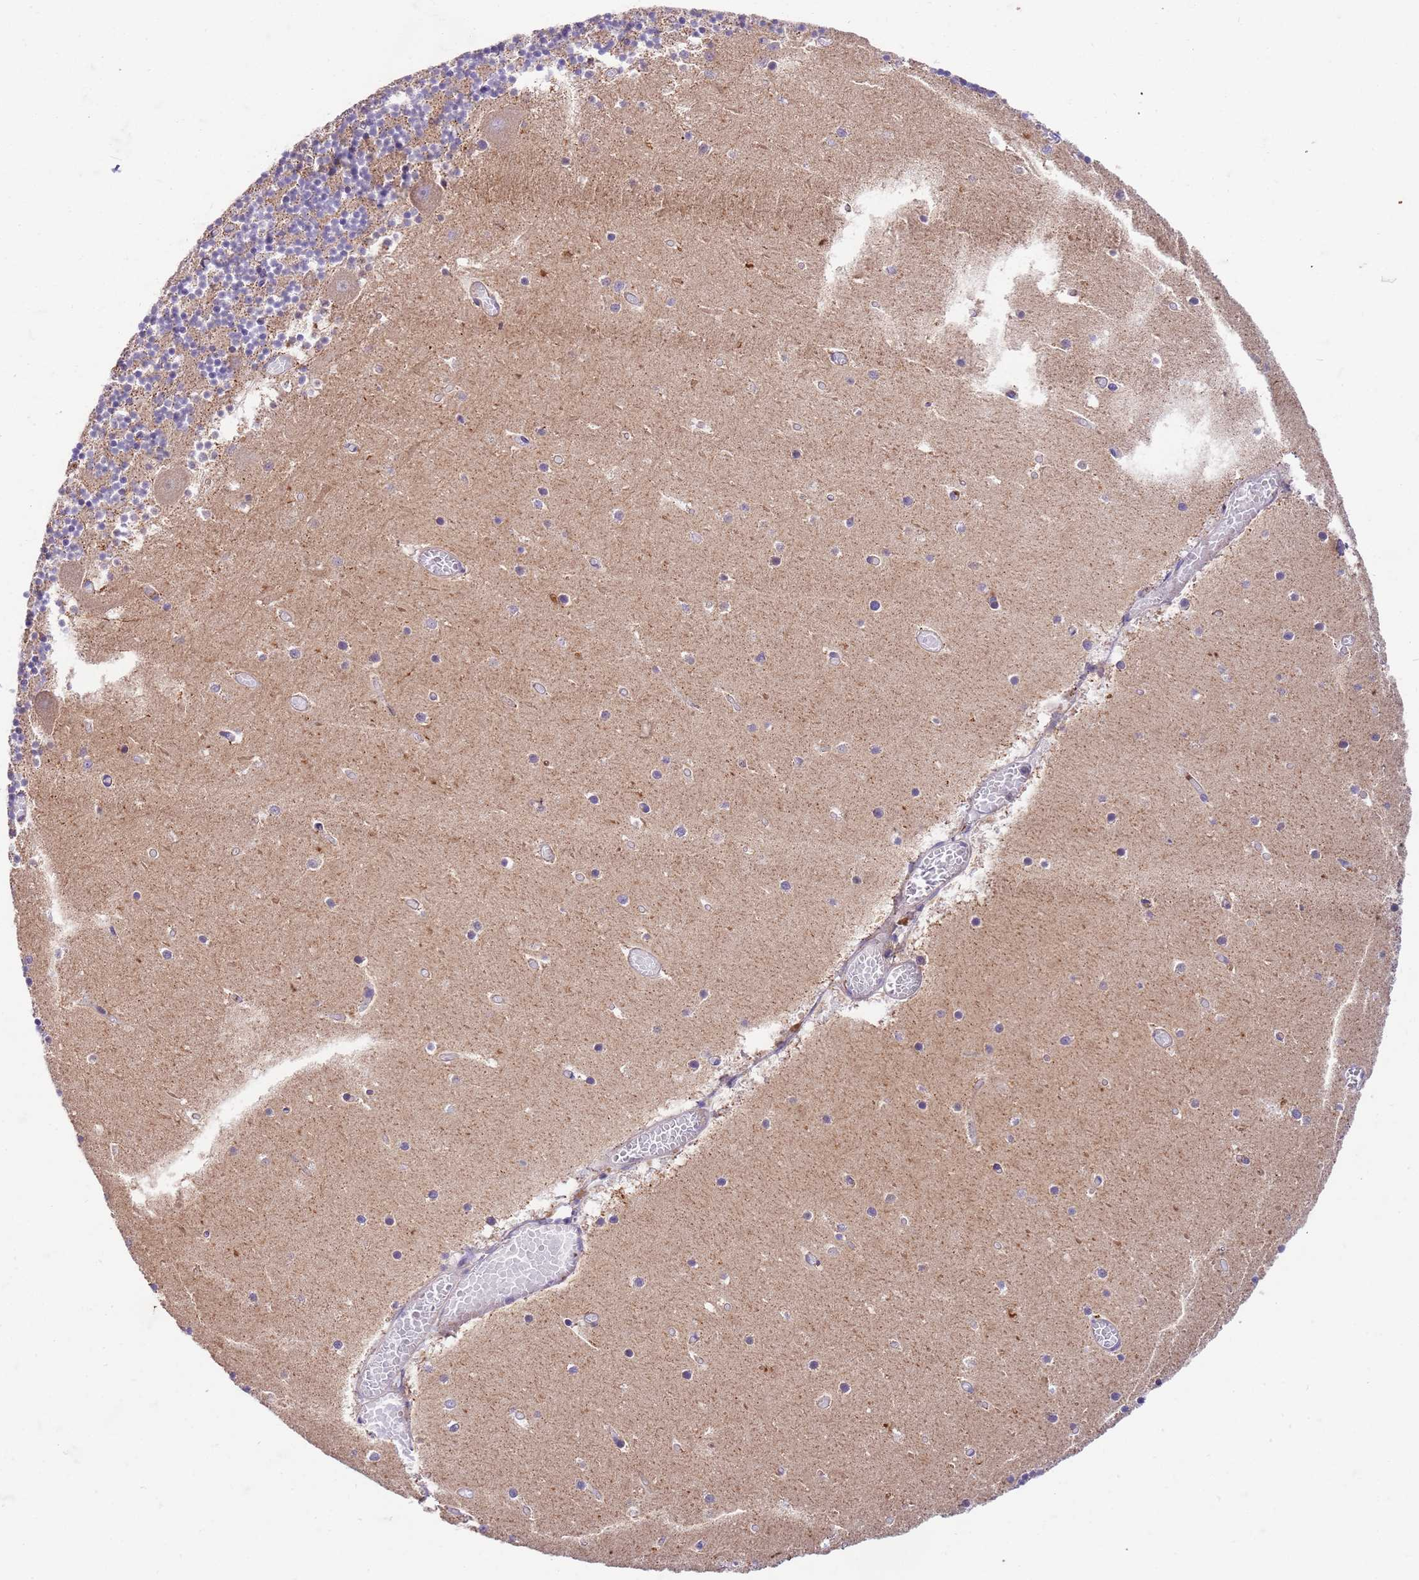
{"staining": {"intensity": "weak", "quantity": "25%-75%", "location": "cytoplasmic/membranous"}, "tissue": "cerebellum", "cell_type": "Cells in granular layer", "image_type": "normal", "snomed": [{"axis": "morphology", "description": "Normal tissue, NOS"}, {"axis": "topography", "description": "Cerebellum"}], "caption": "Immunohistochemistry (DAB) staining of benign human cerebellum demonstrates weak cytoplasmic/membranous protein positivity in about 25%-75% of cells in granular layer.", "gene": "OSBP", "patient": {"sex": "female", "age": 28}}